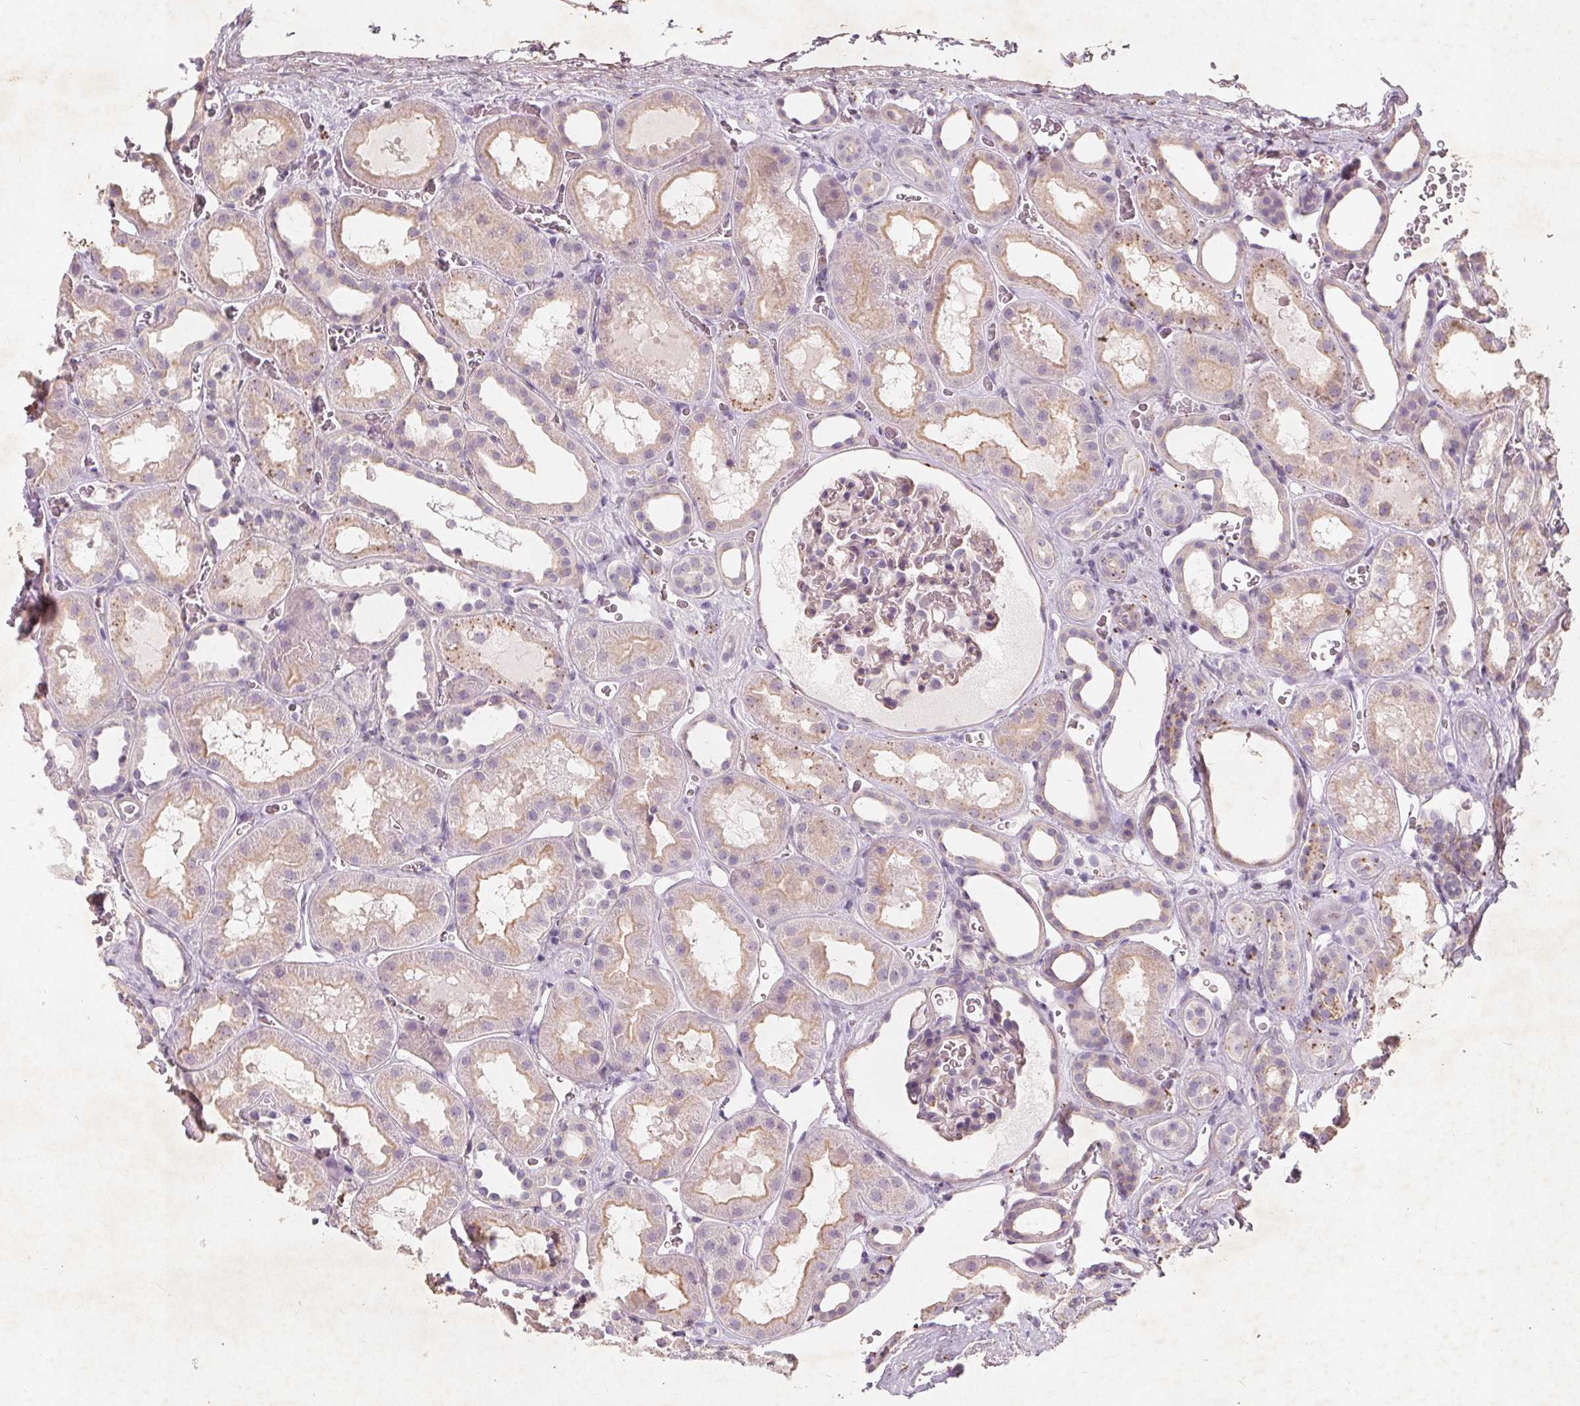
{"staining": {"intensity": "negative", "quantity": "none", "location": "none"}, "tissue": "kidney", "cell_type": "Cells in glomeruli", "image_type": "normal", "snomed": [{"axis": "morphology", "description": "Normal tissue, NOS"}, {"axis": "topography", "description": "Kidney"}], "caption": "IHC image of unremarkable kidney: human kidney stained with DAB (3,3'-diaminobenzidine) displays no significant protein expression in cells in glomeruli. The staining was performed using DAB to visualize the protein expression in brown, while the nuclei were stained in blue with hematoxylin (Magnification: 20x).", "gene": "C19orf84", "patient": {"sex": "female", "age": 41}}